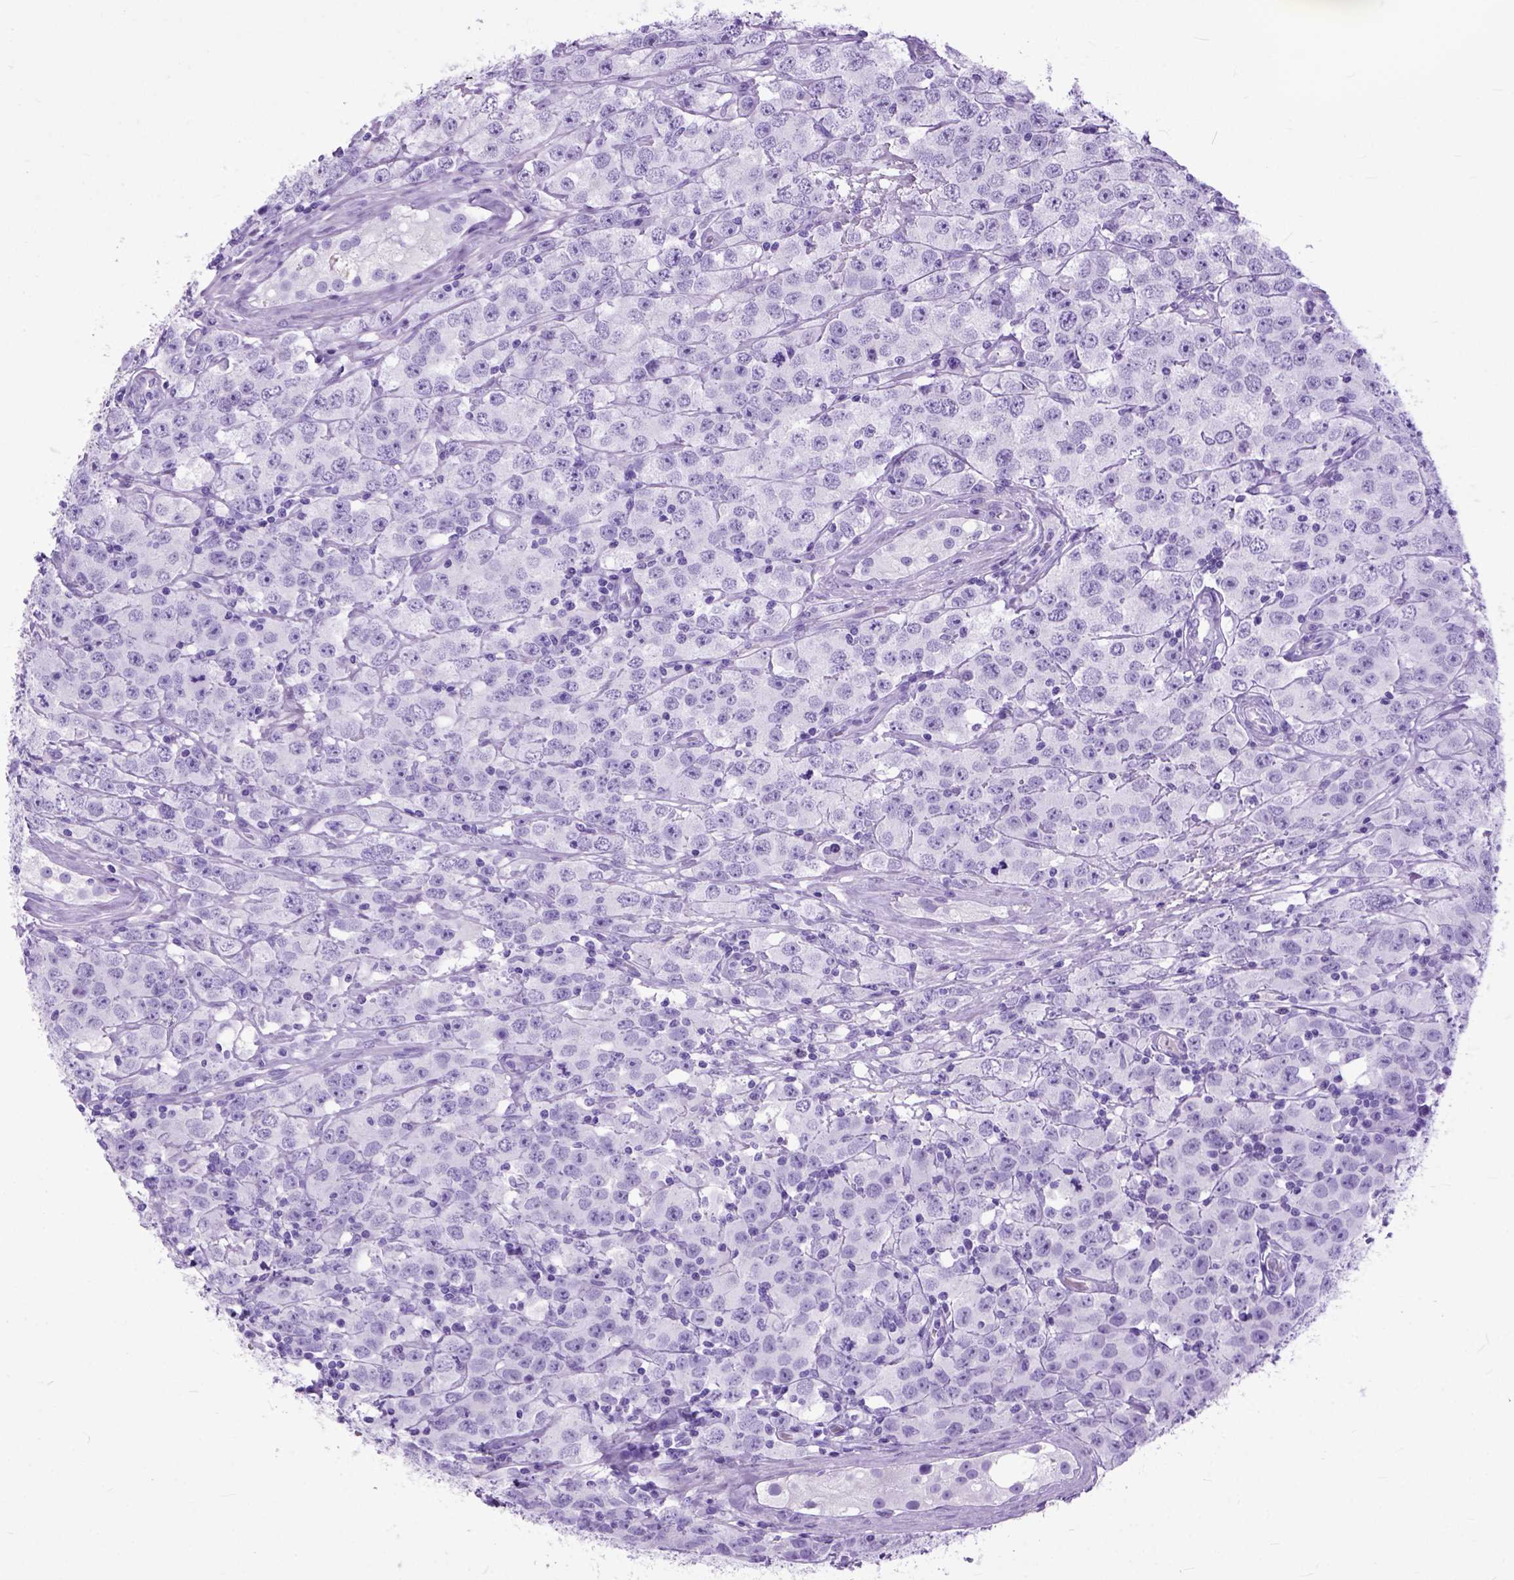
{"staining": {"intensity": "negative", "quantity": "none", "location": "none"}, "tissue": "testis cancer", "cell_type": "Tumor cells", "image_type": "cancer", "snomed": [{"axis": "morphology", "description": "Seminoma, NOS"}, {"axis": "topography", "description": "Testis"}], "caption": "An immunohistochemistry histopathology image of testis cancer is shown. There is no staining in tumor cells of testis cancer.", "gene": "GNGT1", "patient": {"sex": "male", "age": 52}}